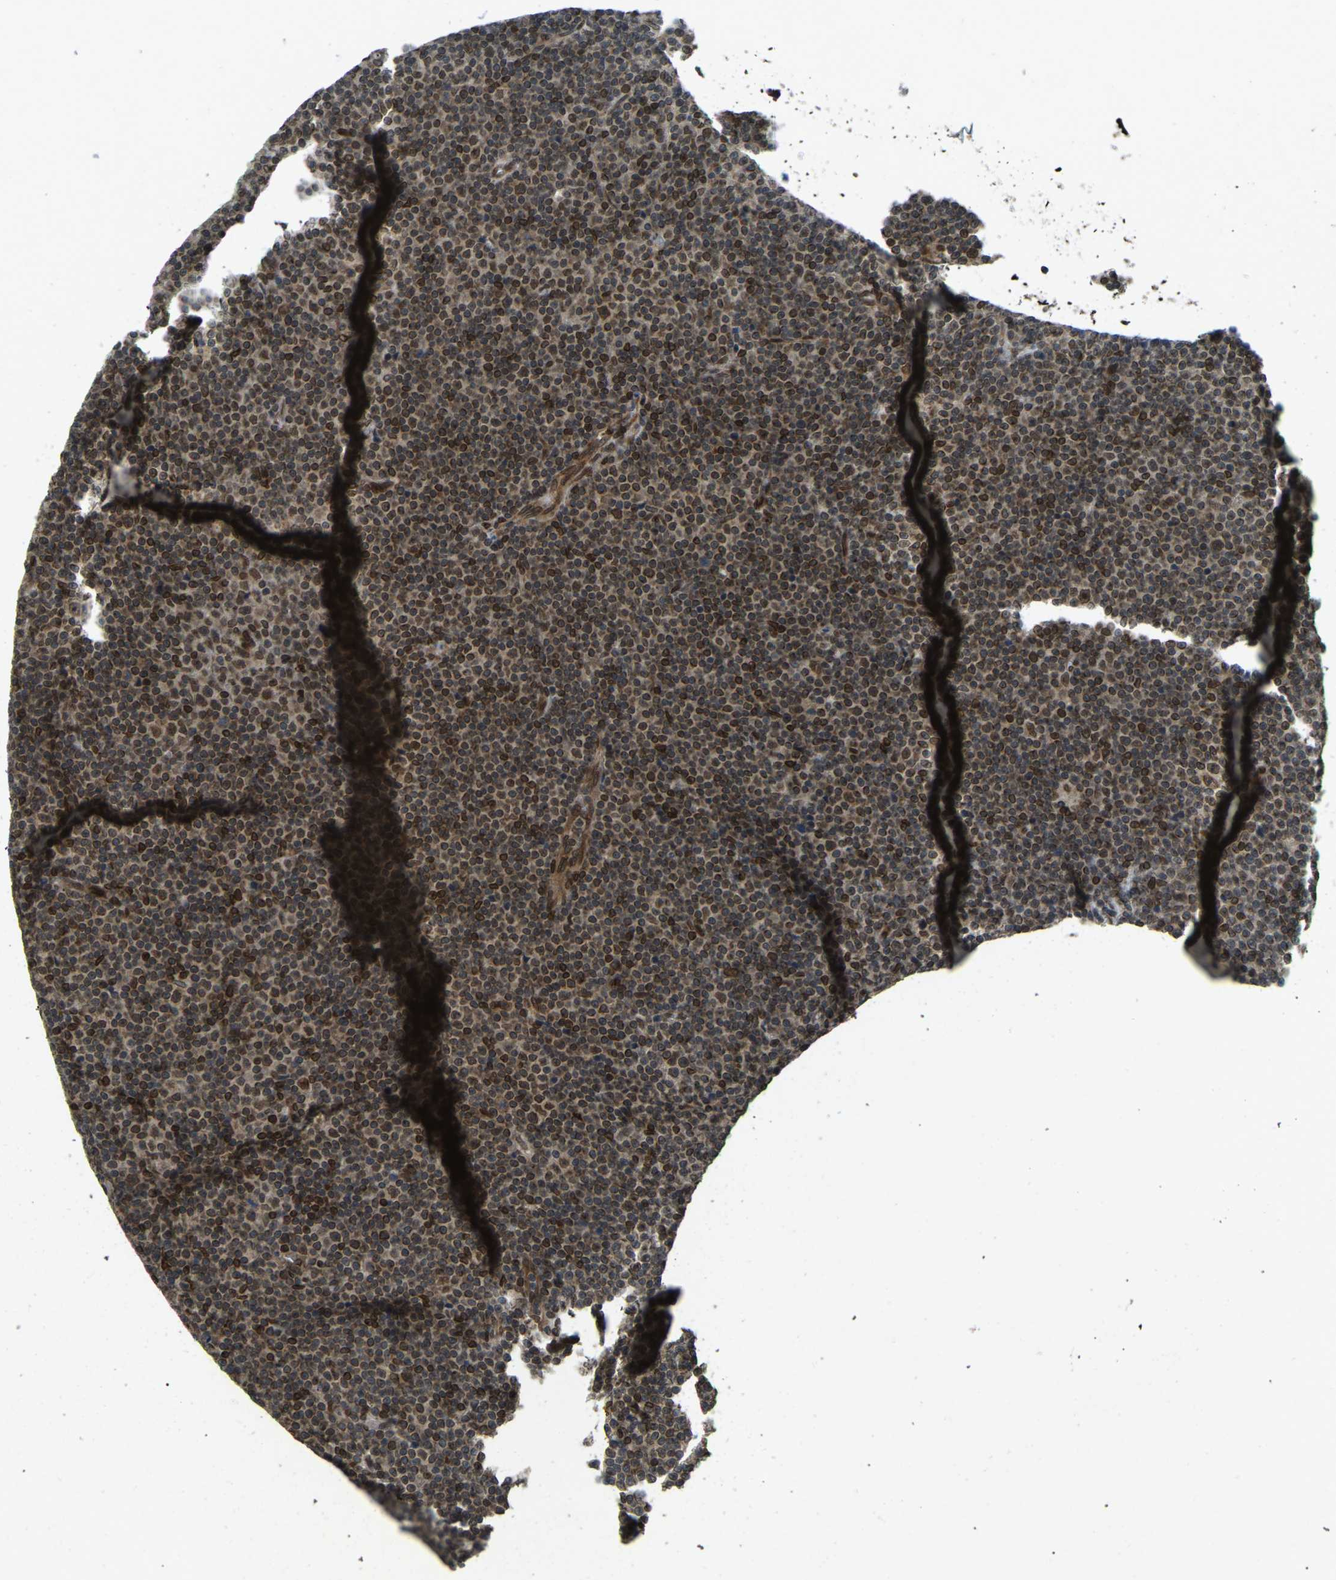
{"staining": {"intensity": "moderate", "quantity": ">75%", "location": "nuclear"}, "tissue": "lymphoma", "cell_type": "Tumor cells", "image_type": "cancer", "snomed": [{"axis": "morphology", "description": "Malignant lymphoma, non-Hodgkin's type, Low grade"}, {"axis": "topography", "description": "Lymph node"}], "caption": "Immunohistochemistry (IHC) (DAB (3,3'-diaminobenzidine)) staining of lymphoma reveals moderate nuclear protein expression in about >75% of tumor cells.", "gene": "SYNE1", "patient": {"sex": "female", "age": 67}}